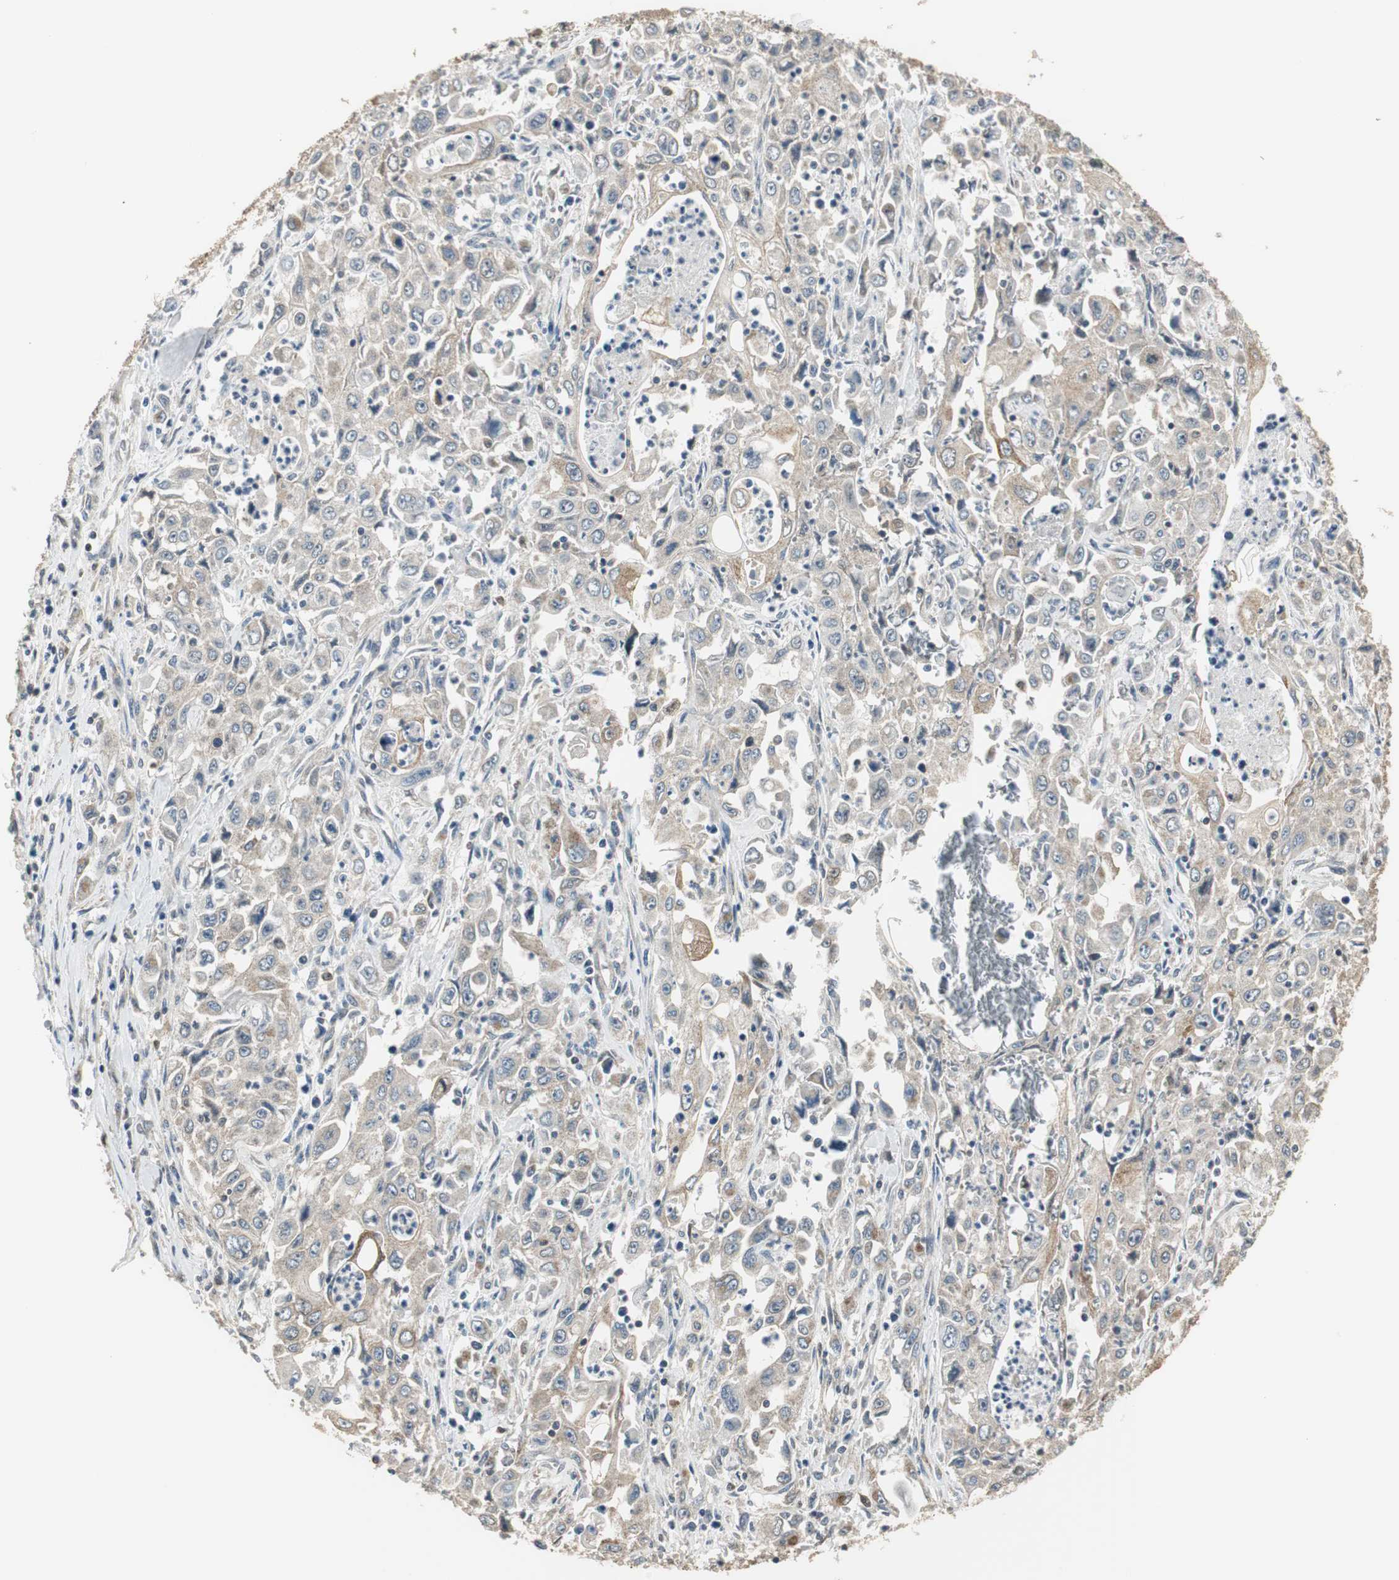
{"staining": {"intensity": "weak", "quantity": "25%-75%", "location": "cytoplasmic/membranous"}, "tissue": "pancreatic cancer", "cell_type": "Tumor cells", "image_type": "cancer", "snomed": [{"axis": "morphology", "description": "Adenocarcinoma, NOS"}, {"axis": "topography", "description": "Pancreas"}], "caption": "This is a photomicrograph of IHC staining of pancreatic cancer, which shows weak positivity in the cytoplasmic/membranous of tumor cells.", "gene": "CCT5", "patient": {"sex": "male", "age": 70}}